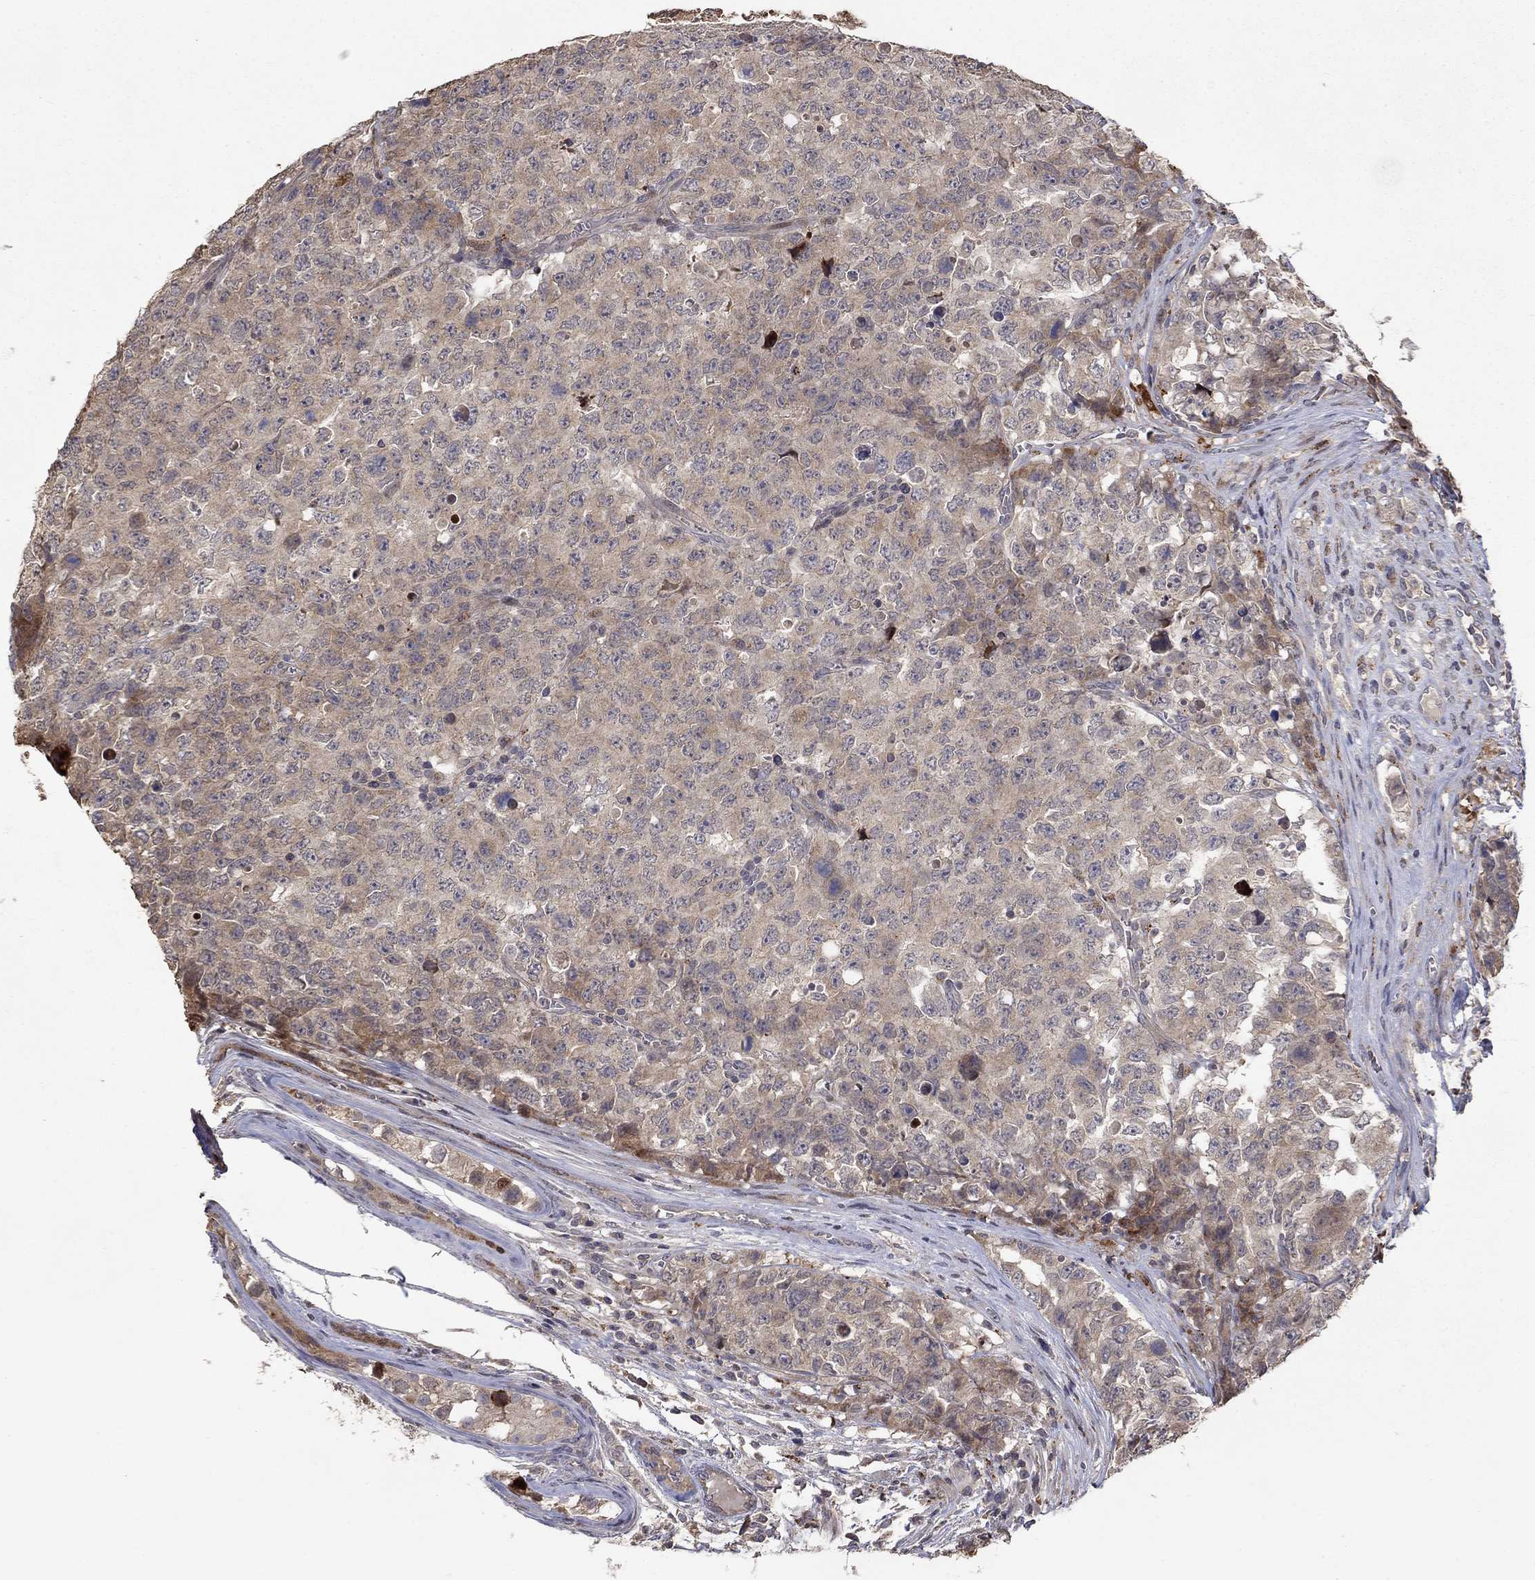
{"staining": {"intensity": "weak", "quantity": ">75%", "location": "cytoplasmic/membranous"}, "tissue": "testis cancer", "cell_type": "Tumor cells", "image_type": "cancer", "snomed": [{"axis": "morphology", "description": "Carcinoma, Embryonal, NOS"}, {"axis": "topography", "description": "Testis"}], "caption": "Embryonal carcinoma (testis) stained with IHC exhibits weak cytoplasmic/membranous positivity in approximately >75% of tumor cells.", "gene": "LPCAT4", "patient": {"sex": "male", "age": 23}}